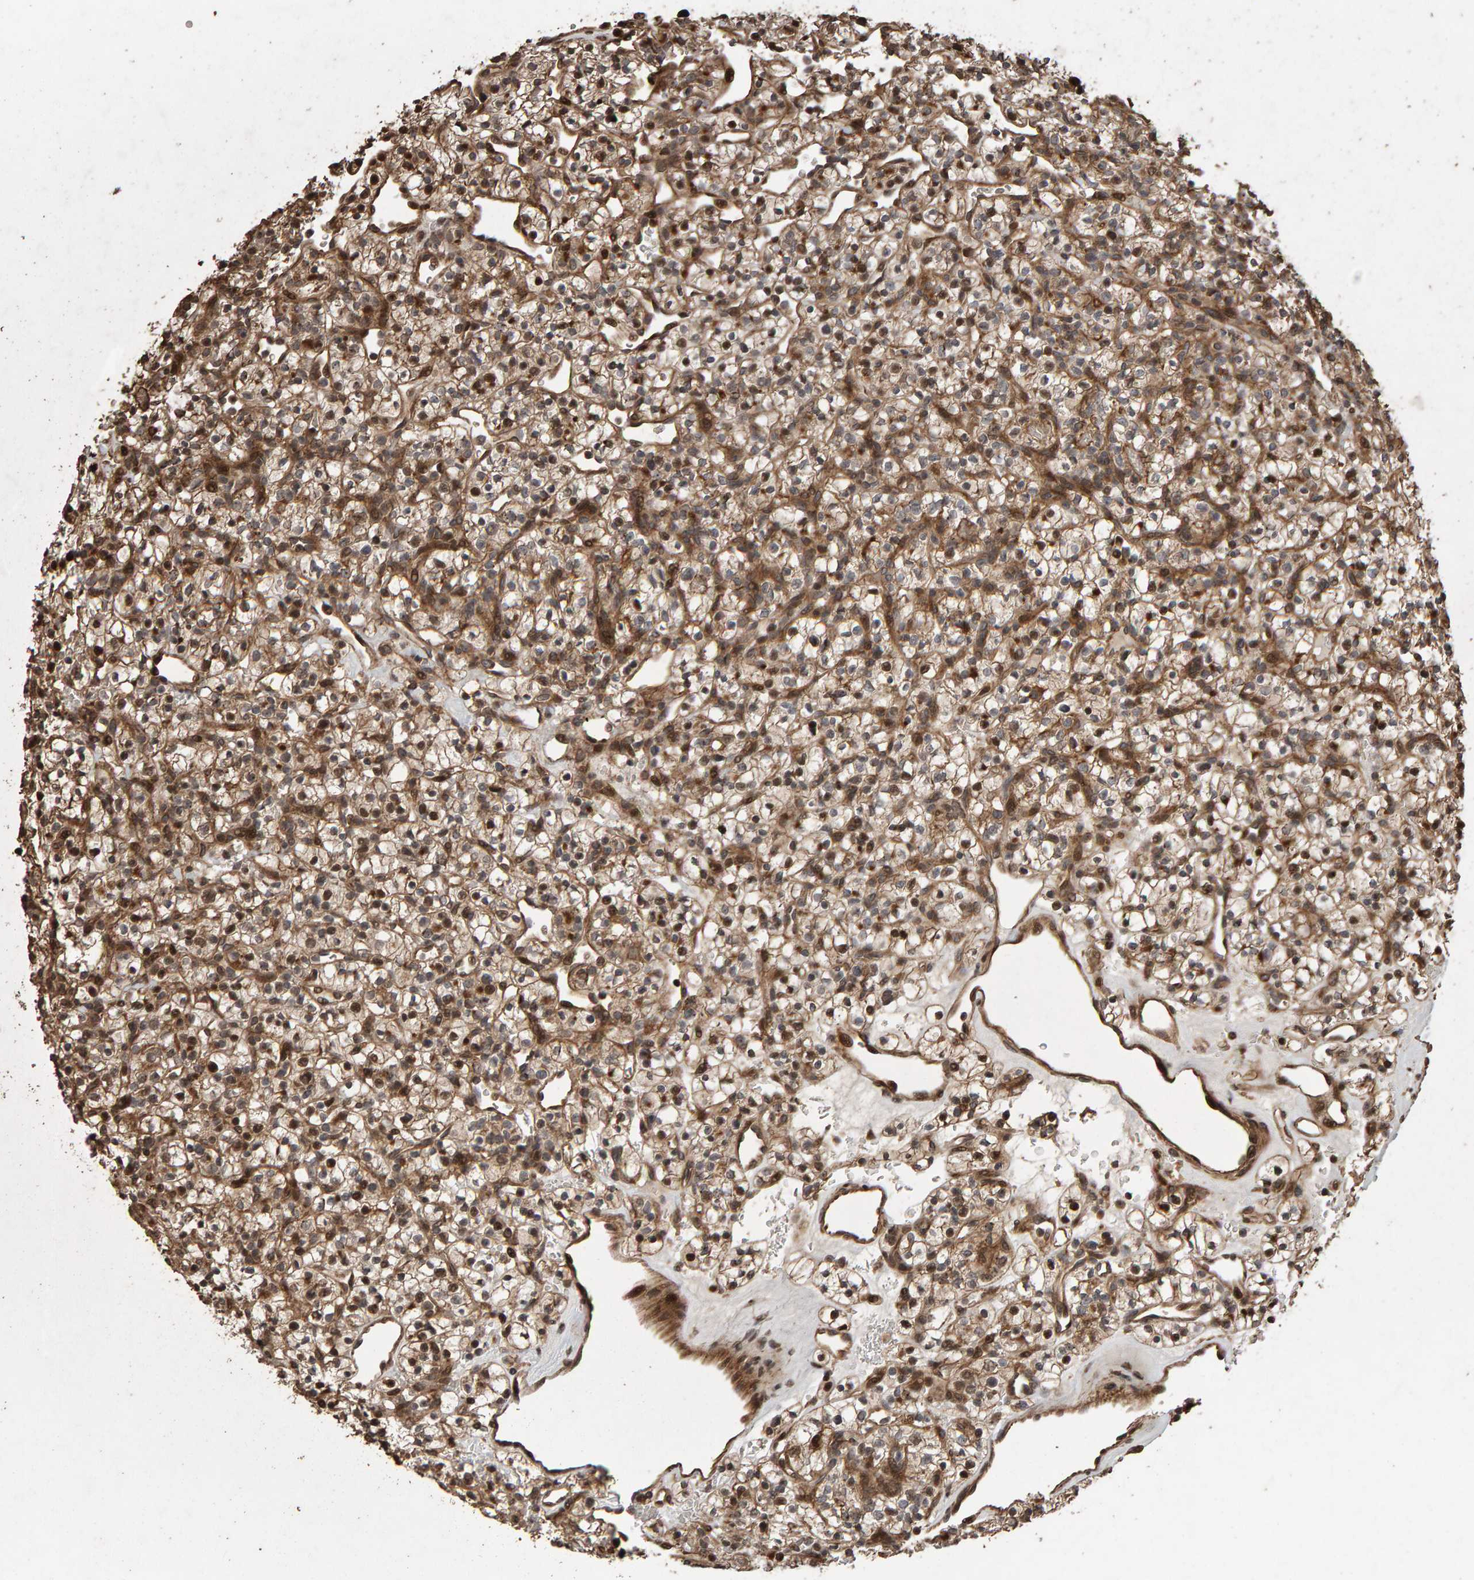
{"staining": {"intensity": "moderate", "quantity": ">75%", "location": "cytoplasmic/membranous"}, "tissue": "renal cancer", "cell_type": "Tumor cells", "image_type": "cancer", "snomed": [{"axis": "morphology", "description": "Adenocarcinoma, NOS"}, {"axis": "topography", "description": "Kidney"}], "caption": "High-power microscopy captured an immunohistochemistry (IHC) photomicrograph of renal cancer (adenocarcinoma), revealing moderate cytoplasmic/membranous positivity in about >75% of tumor cells.", "gene": "OSBP2", "patient": {"sex": "female", "age": 57}}